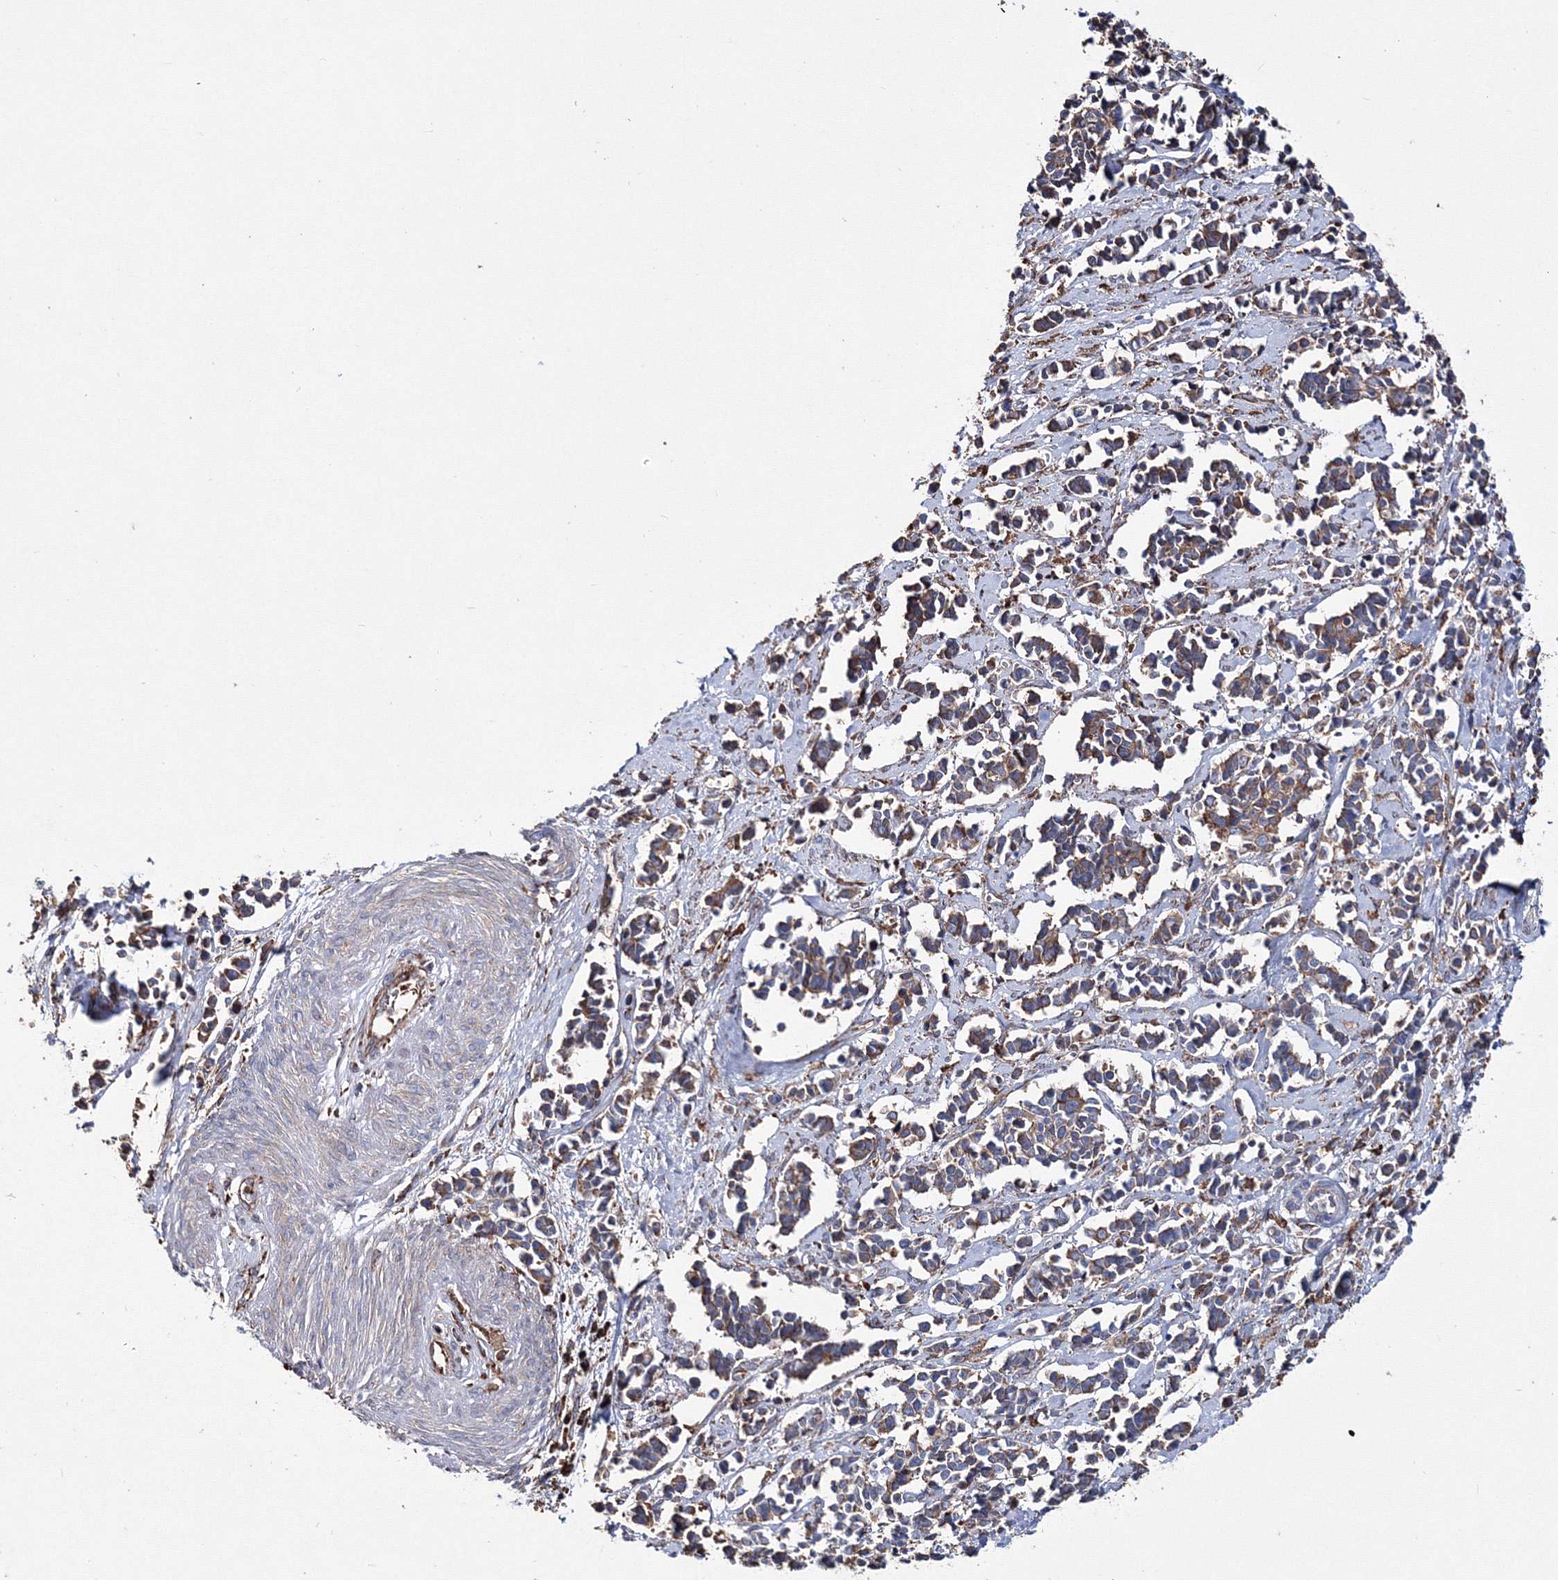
{"staining": {"intensity": "moderate", "quantity": "25%-75%", "location": "cytoplasmic/membranous"}, "tissue": "cervical cancer", "cell_type": "Tumor cells", "image_type": "cancer", "snomed": [{"axis": "morphology", "description": "Normal tissue, NOS"}, {"axis": "morphology", "description": "Squamous cell carcinoma, NOS"}, {"axis": "topography", "description": "Cervix"}], "caption": "Immunohistochemistry (DAB (3,3'-diaminobenzidine)) staining of cervical cancer (squamous cell carcinoma) shows moderate cytoplasmic/membranous protein positivity in about 25%-75% of tumor cells.", "gene": "VPS8", "patient": {"sex": "female", "age": 35}}